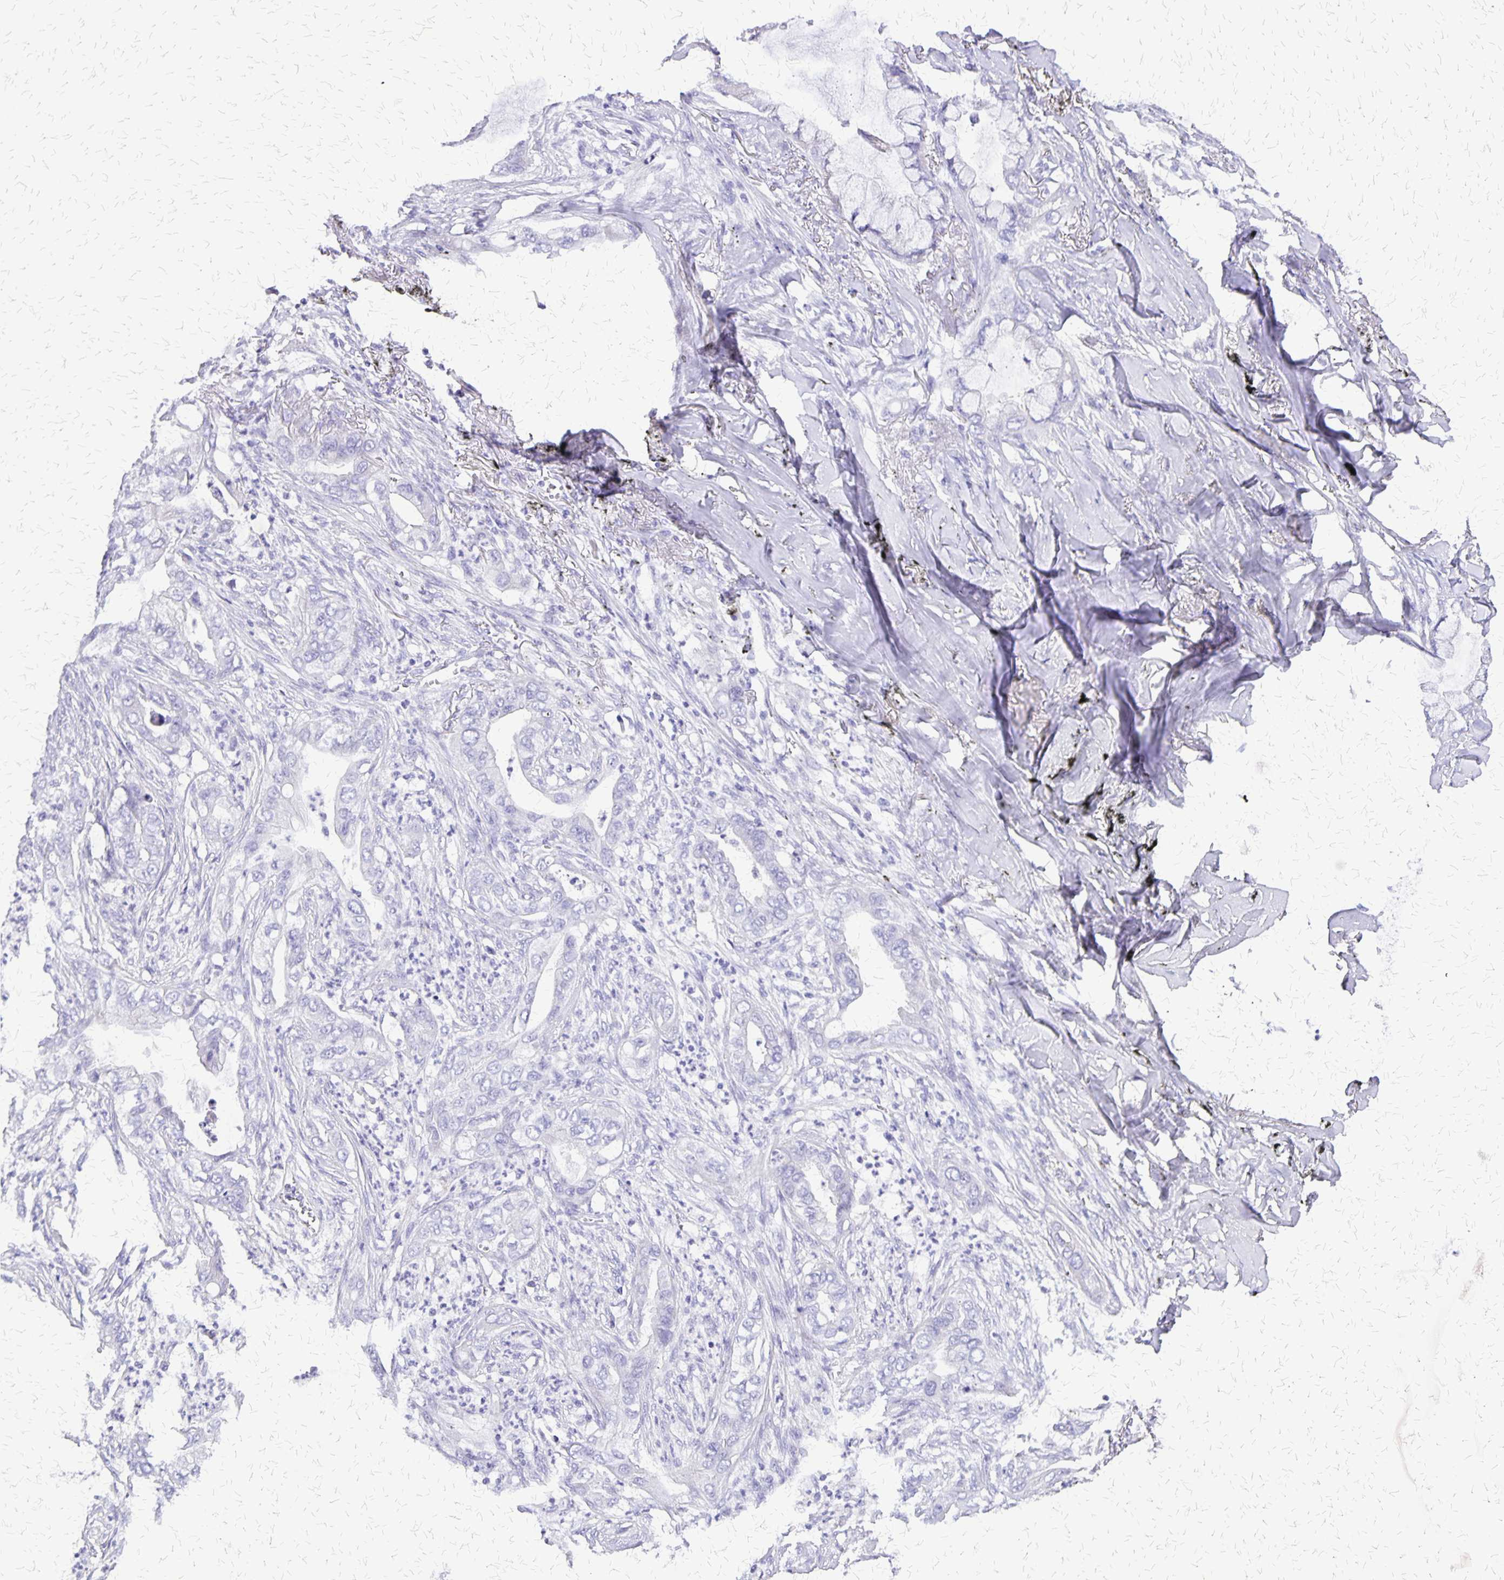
{"staining": {"intensity": "negative", "quantity": "none", "location": "none"}, "tissue": "lung cancer", "cell_type": "Tumor cells", "image_type": "cancer", "snomed": [{"axis": "morphology", "description": "Adenocarcinoma, NOS"}, {"axis": "topography", "description": "Lung"}], "caption": "This is an immunohistochemistry micrograph of lung cancer (adenocarcinoma). There is no expression in tumor cells.", "gene": "SLC13A2", "patient": {"sex": "male", "age": 65}}